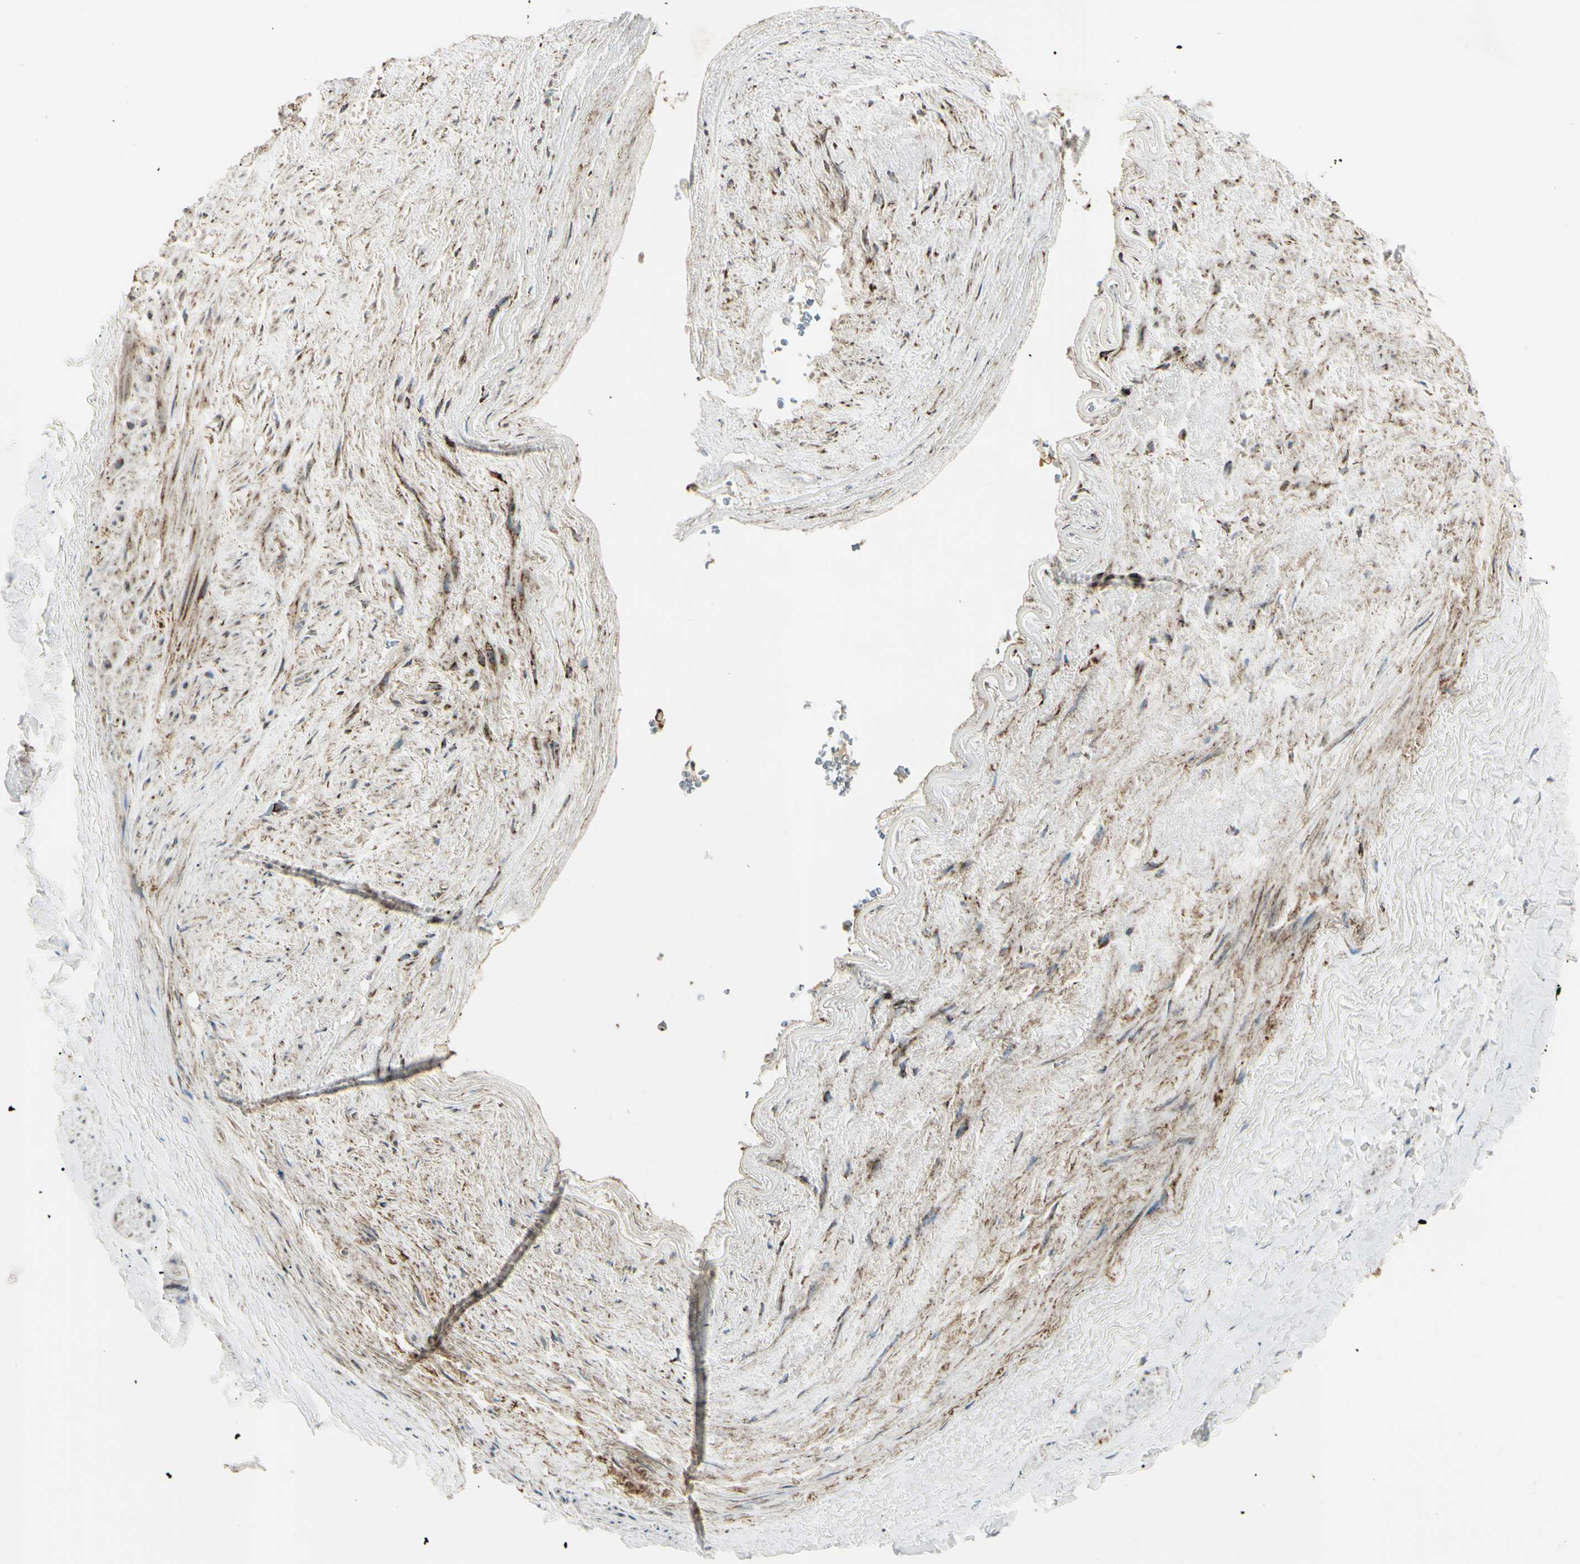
{"staining": {"intensity": "moderate", "quantity": ">75%", "location": "cytoplasmic/membranous"}, "tissue": "adipose tissue", "cell_type": "Adipocytes", "image_type": "normal", "snomed": [{"axis": "morphology", "description": "Normal tissue, NOS"}, {"axis": "topography", "description": "Peripheral nerve tissue"}], "caption": "Adipose tissue stained with DAB (3,3'-diaminobenzidine) IHC reveals medium levels of moderate cytoplasmic/membranous positivity in about >75% of adipocytes. Nuclei are stained in blue.", "gene": "CYB5R1", "patient": {"sex": "male", "age": 70}}